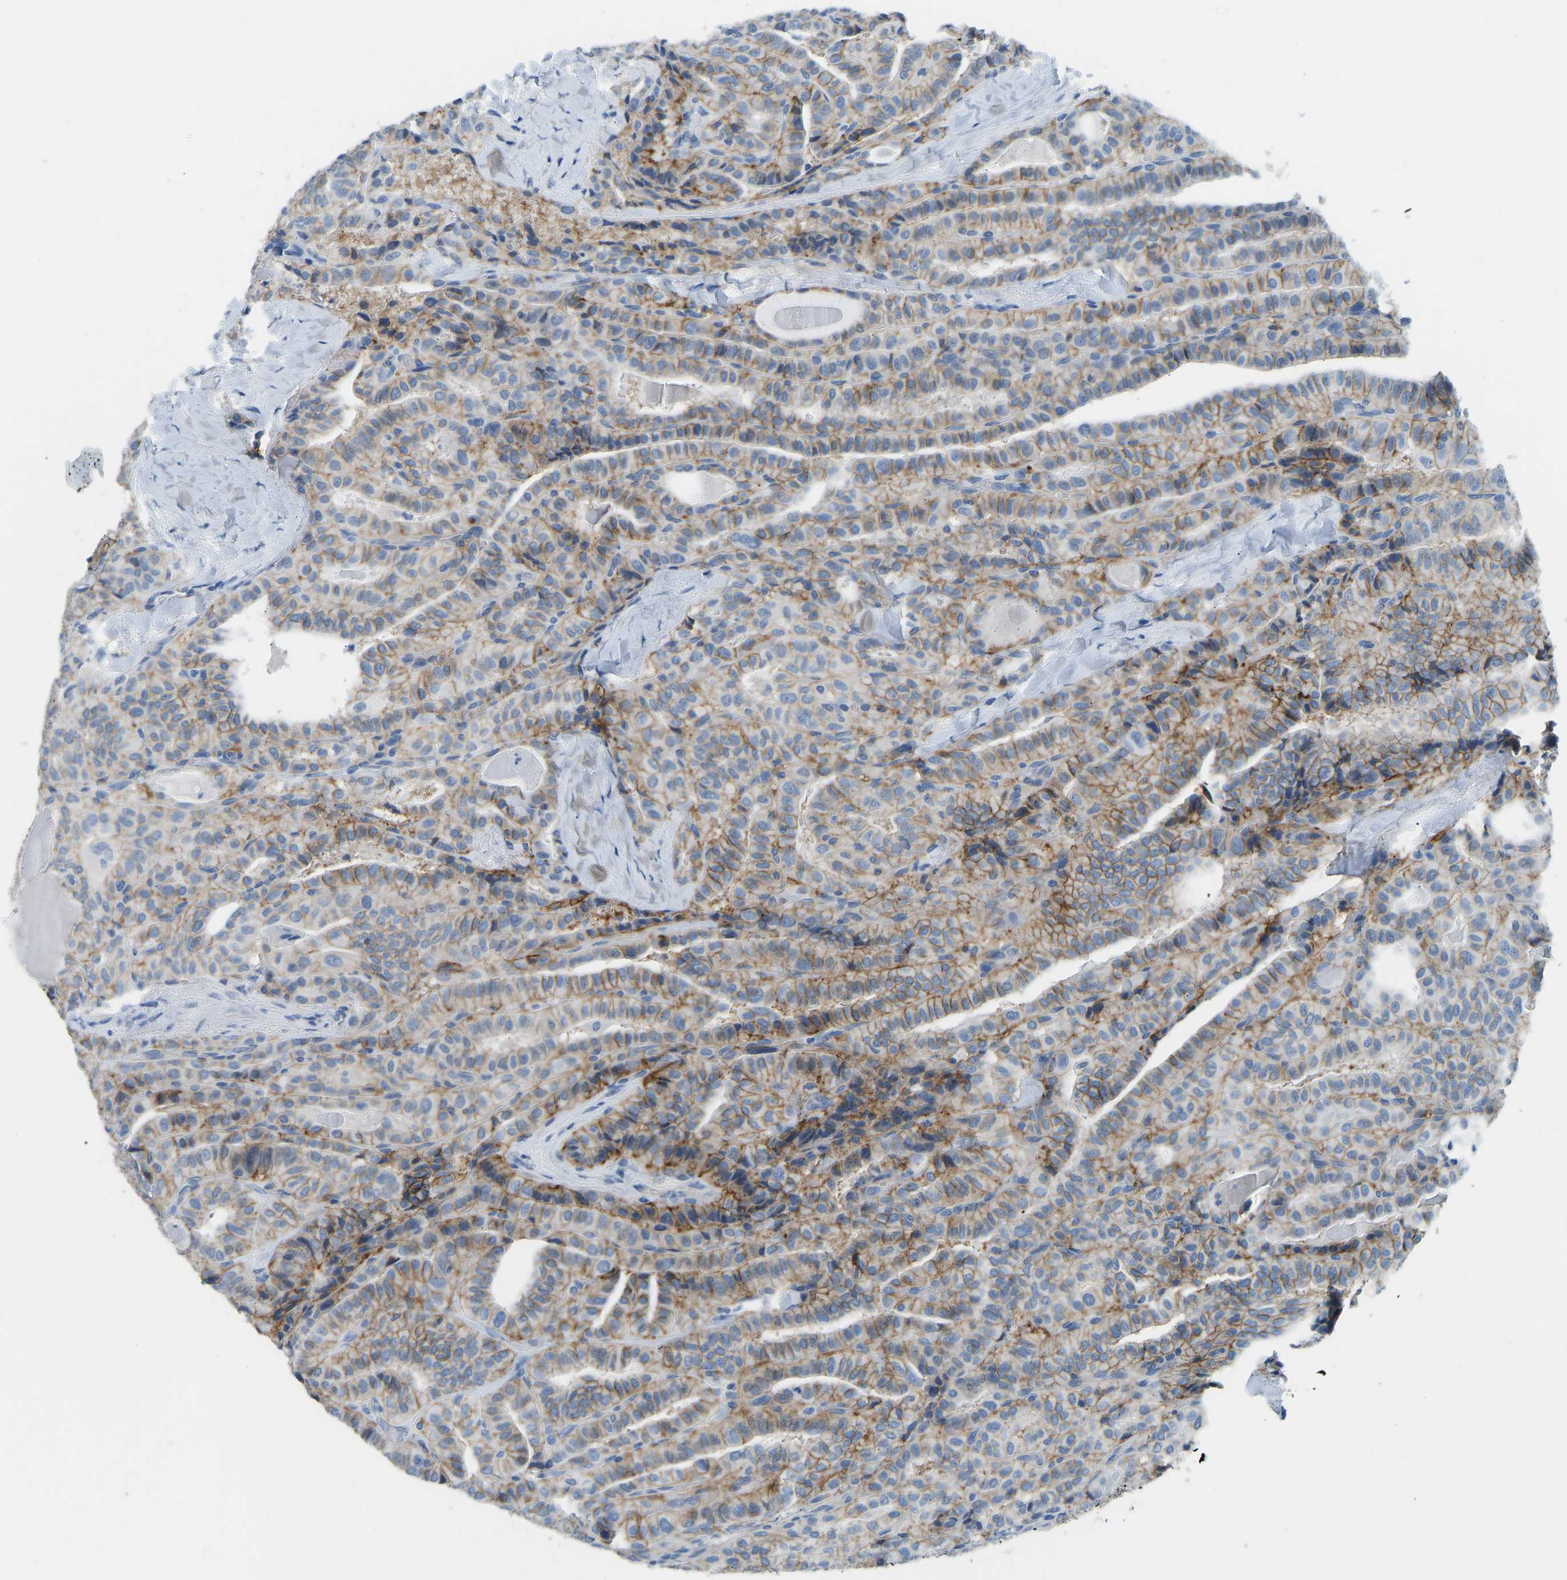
{"staining": {"intensity": "moderate", "quantity": ">75%", "location": "cytoplasmic/membranous"}, "tissue": "thyroid cancer", "cell_type": "Tumor cells", "image_type": "cancer", "snomed": [{"axis": "morphology", "description": "Papillary adenocarcinoma, NOS"}, {"axis": "topography", "description": "Thyroid gland"}], "caption": "Thyroid cancer (papillary adenocarcinoma) stained with a brown dye displays moderate cytoplasmic/membranous positive positivity in approximately >75% of tumor cells.", "gene": "ATP1A1", "patient": {"sex": "male", "age": 77}}